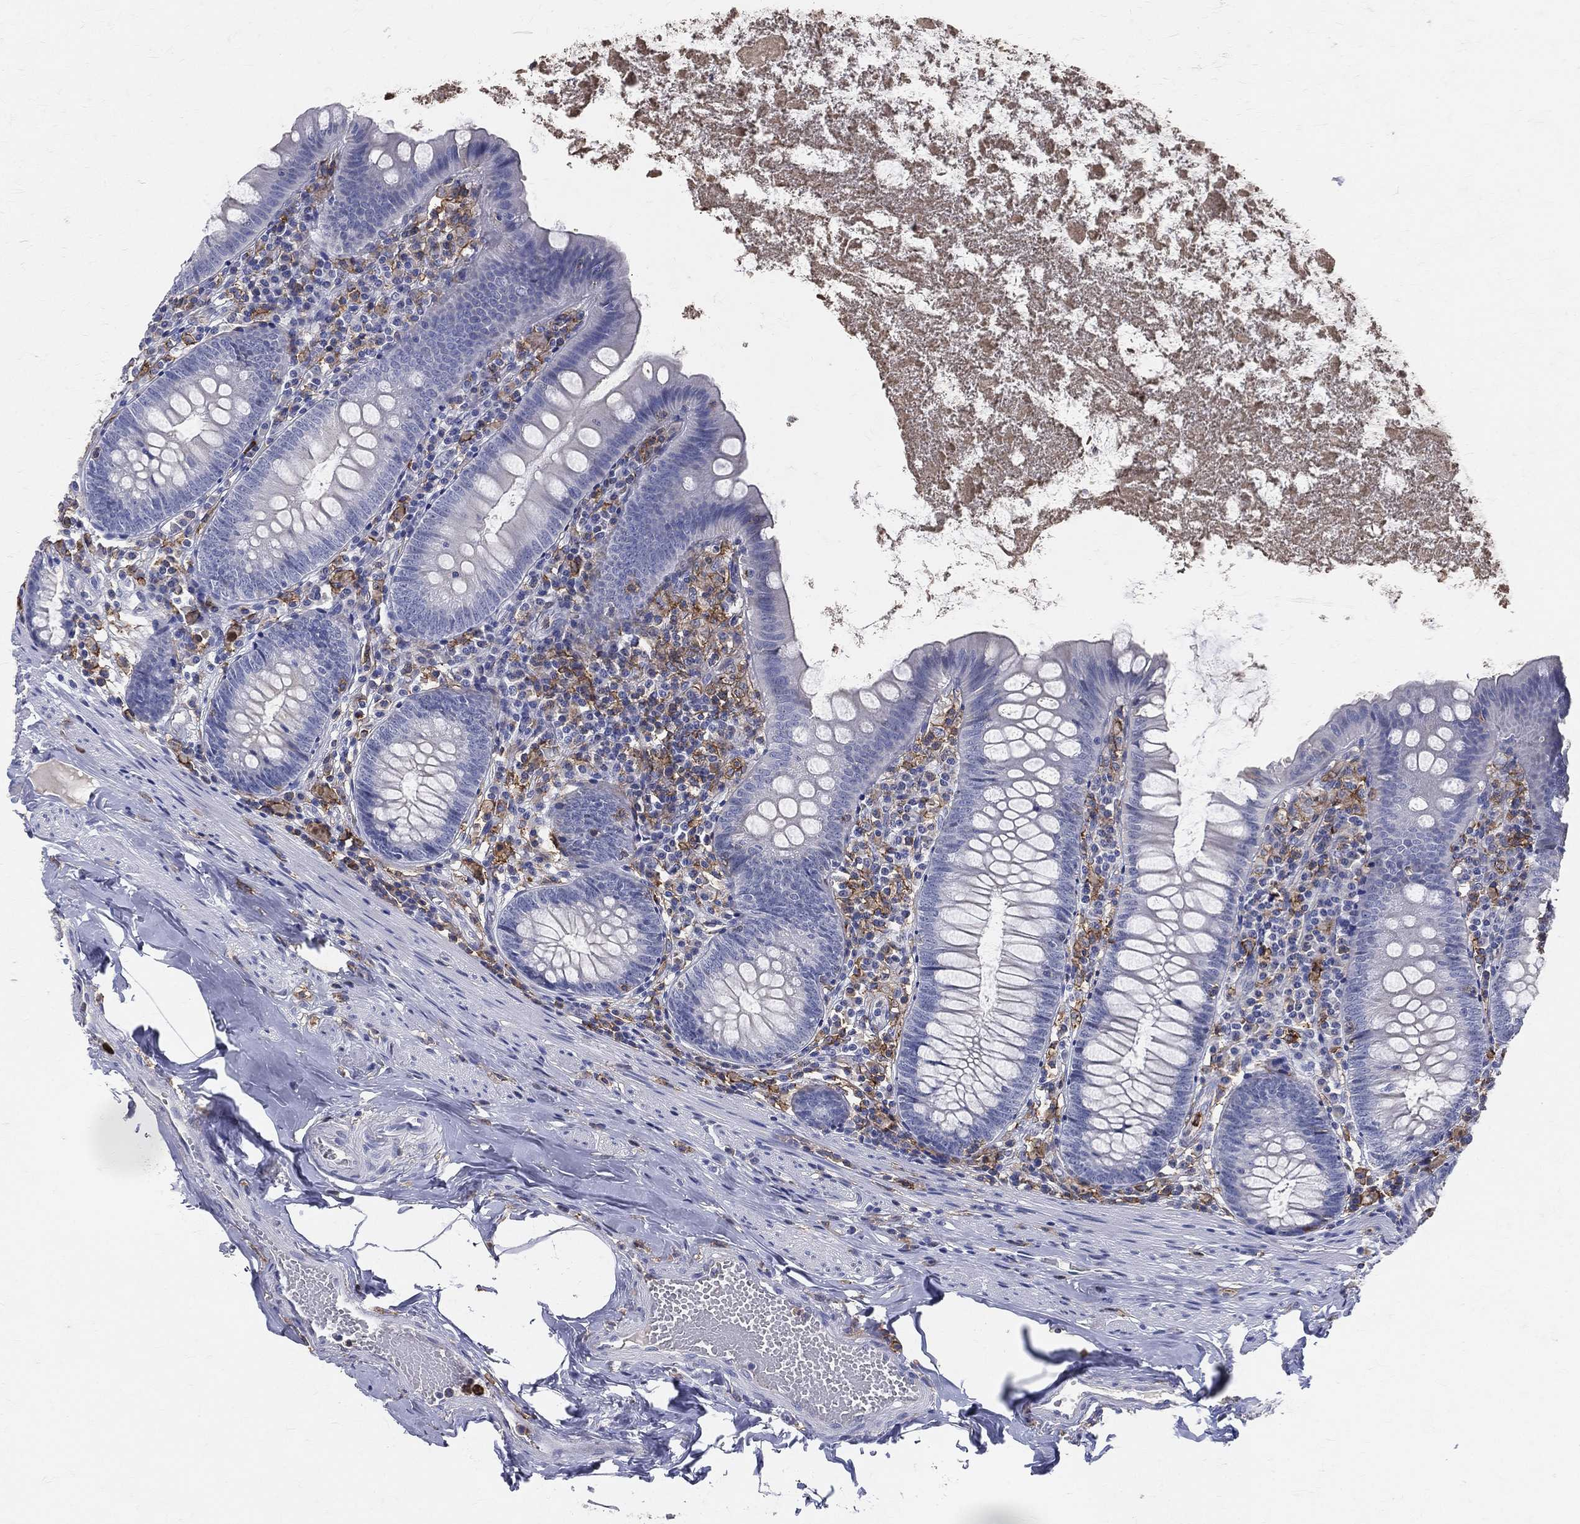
{"staining": {"intensity": "negative", "quantity": "none", "location": "none"}, "tissue": "appendix", "cell_type": "Glandular cells", "image_type": "normal", "snomed": [{"axis": "morphology", "description": "Normal tissue, NOS"}, {"axis": "topography", "description": "Appendix"}], "caption": "IHC image of normal appendix: human appendix stained with DAB (3,3'-diaminobenzidine) shows no significant protein staining in glandular cells.", "gene": "CD33", "patient": {"sex": "female", "age": 82}}